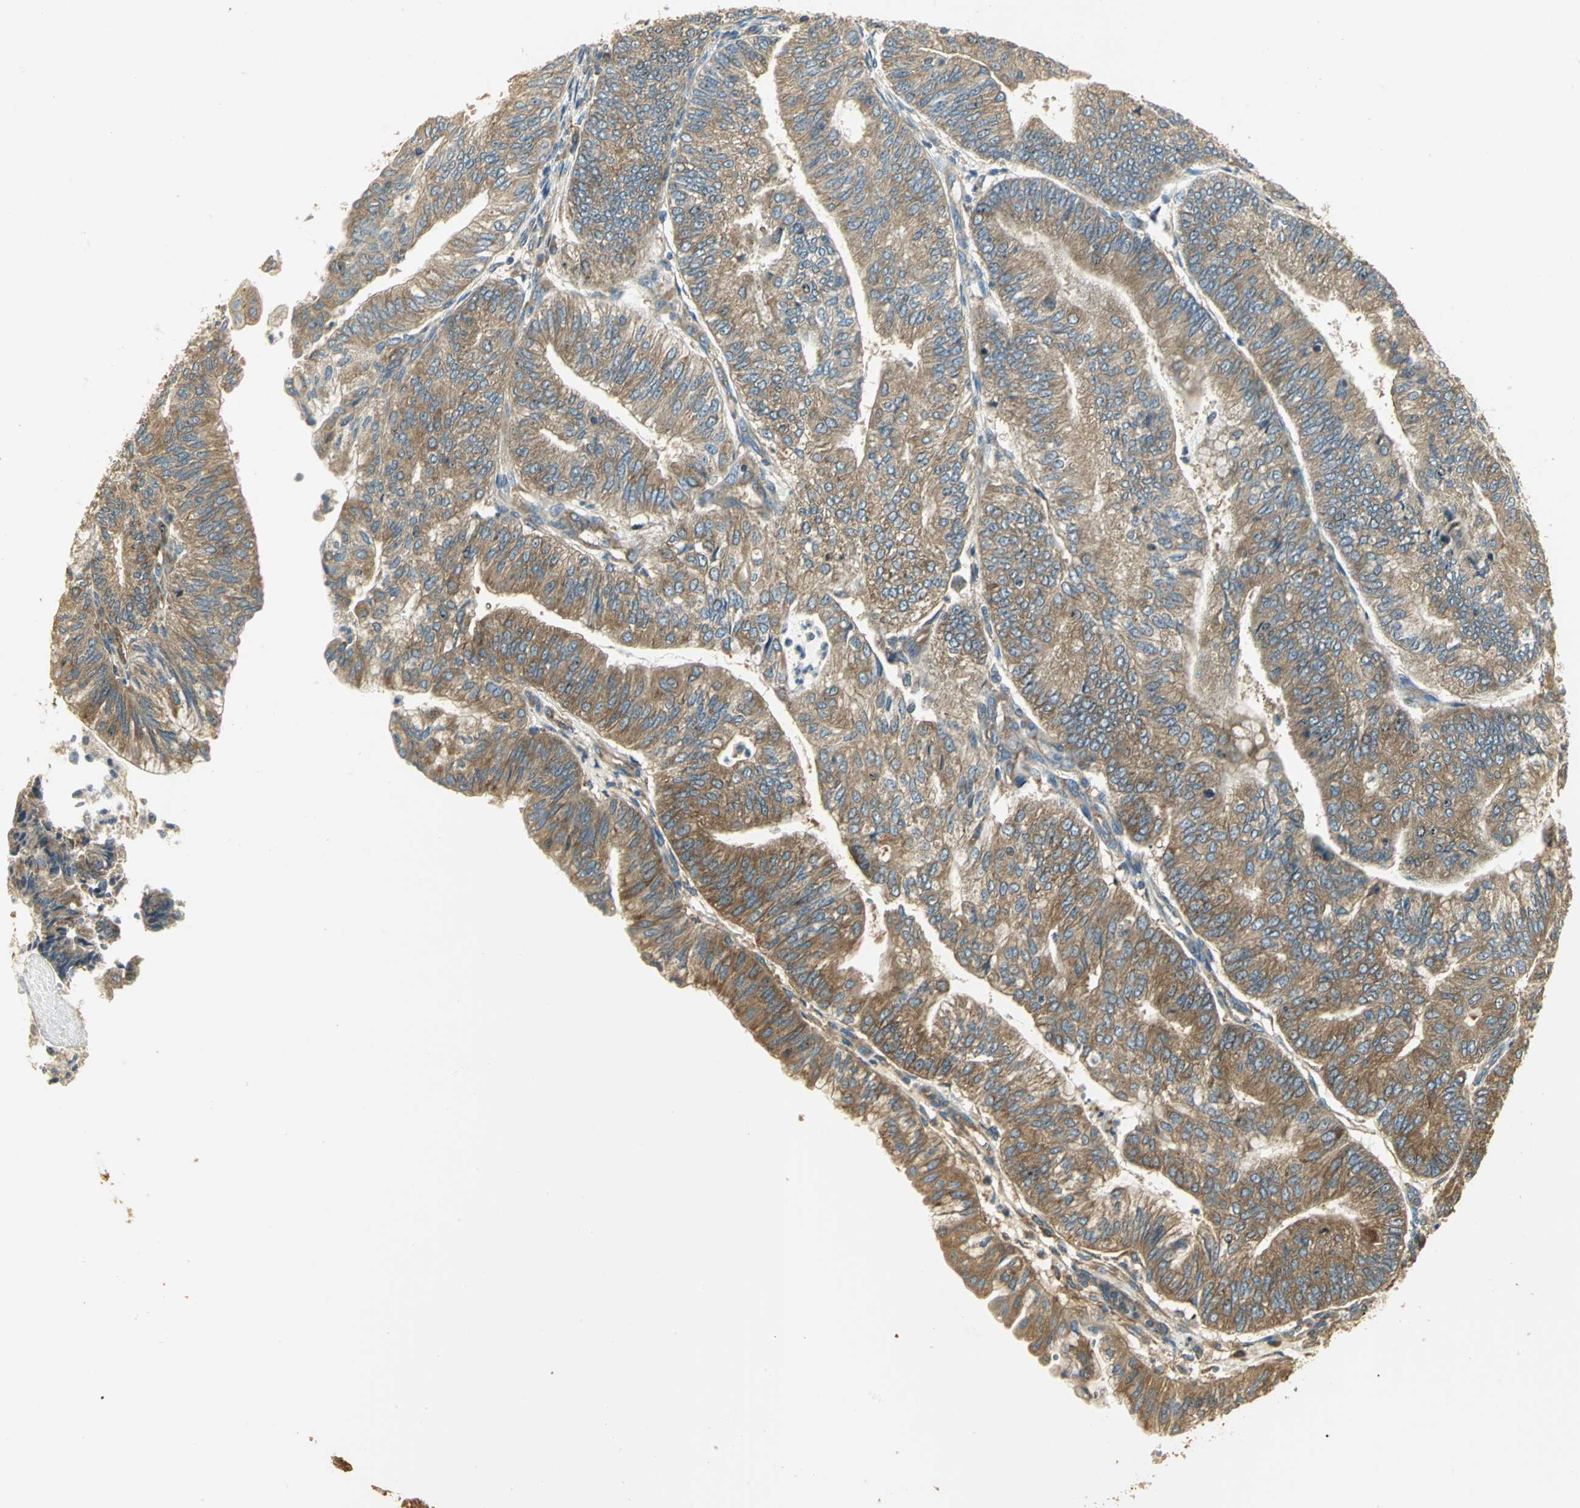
{"staining": {"intensity": "strong", "quantity": ">75%", "location": "cytoplasmic/membranous"}, "tissue": "endometrial cancer", "cell_type": "Tumor cells", "image_type": "cancer", "snomed": [{"axis": "morphology", "description": "Adenocarcinoma, NOS"}, {"axis": "topography", "description": "Endometrium"}], "caption": "Immunohistochemical staining of human adenocarcinoma (endometrial) demonstrates high levels of strong cytoplasmic/membranous staining in approximately >75% of tumor cells.", "gene": "RARS1", "patient": {"sex": "female", "age": 59}}